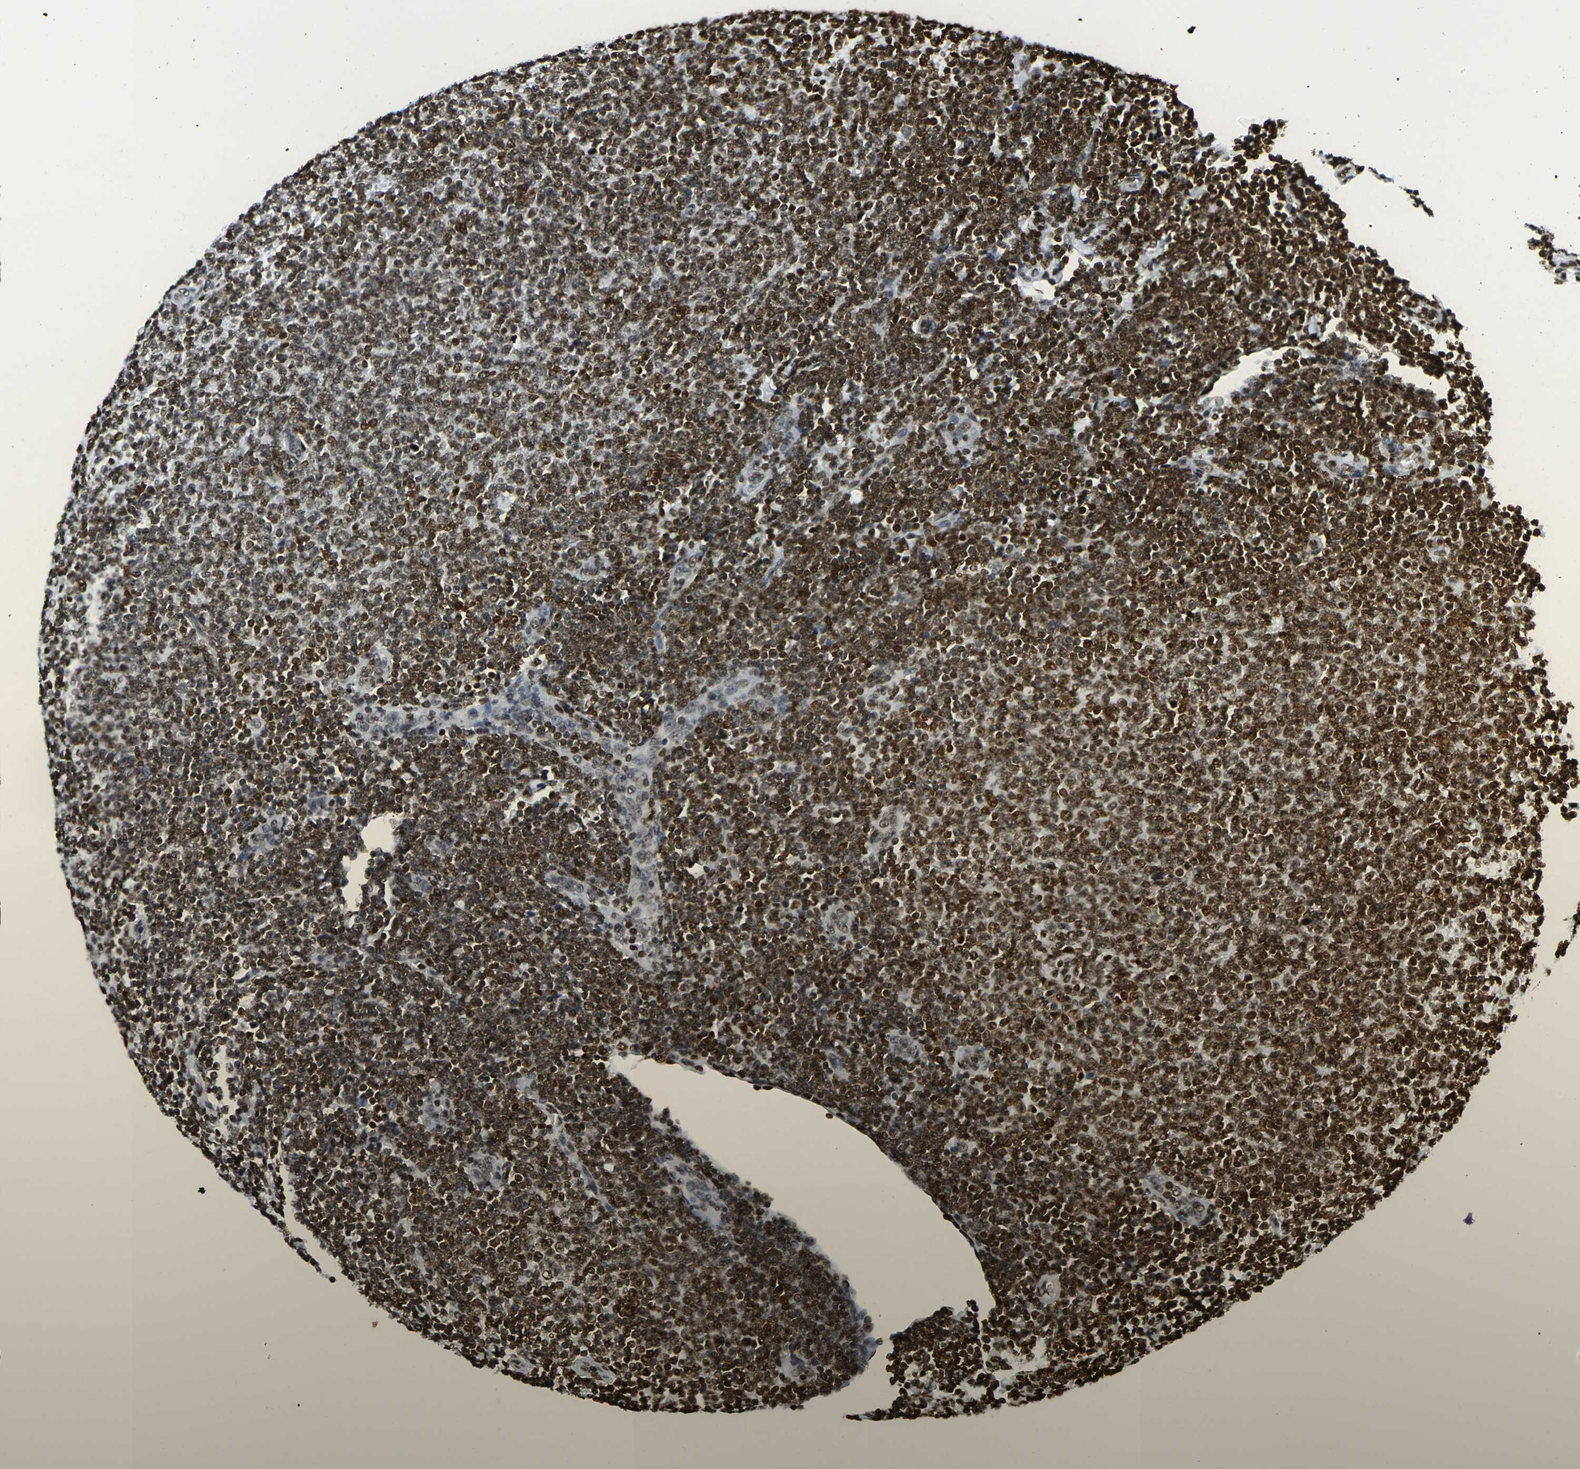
{"staining": {"intensity": "strong", "quantity": ">75%", "location": "nuclear"}, "tissue": "lymphoma", "cell_type": "Tumor cells", "image_type": "cancer", "snomed": [{"axis": "morphology", "description": "Malignant lymphoma, non-Hodgkin's type, Low grade"}, {"axis": "topography", "description": "Lymph node"}], "caption": "The micrograph shows staining of lymphoma, revealing strong nuclear protein positivity (brown color) within tumor cells. (DAB (3,3'-diaminobenzidine) = brown stain, brightfield microscopy at high magnification).", "gene": "H2AX", "patient": {"sex": "male", "age": 66}}